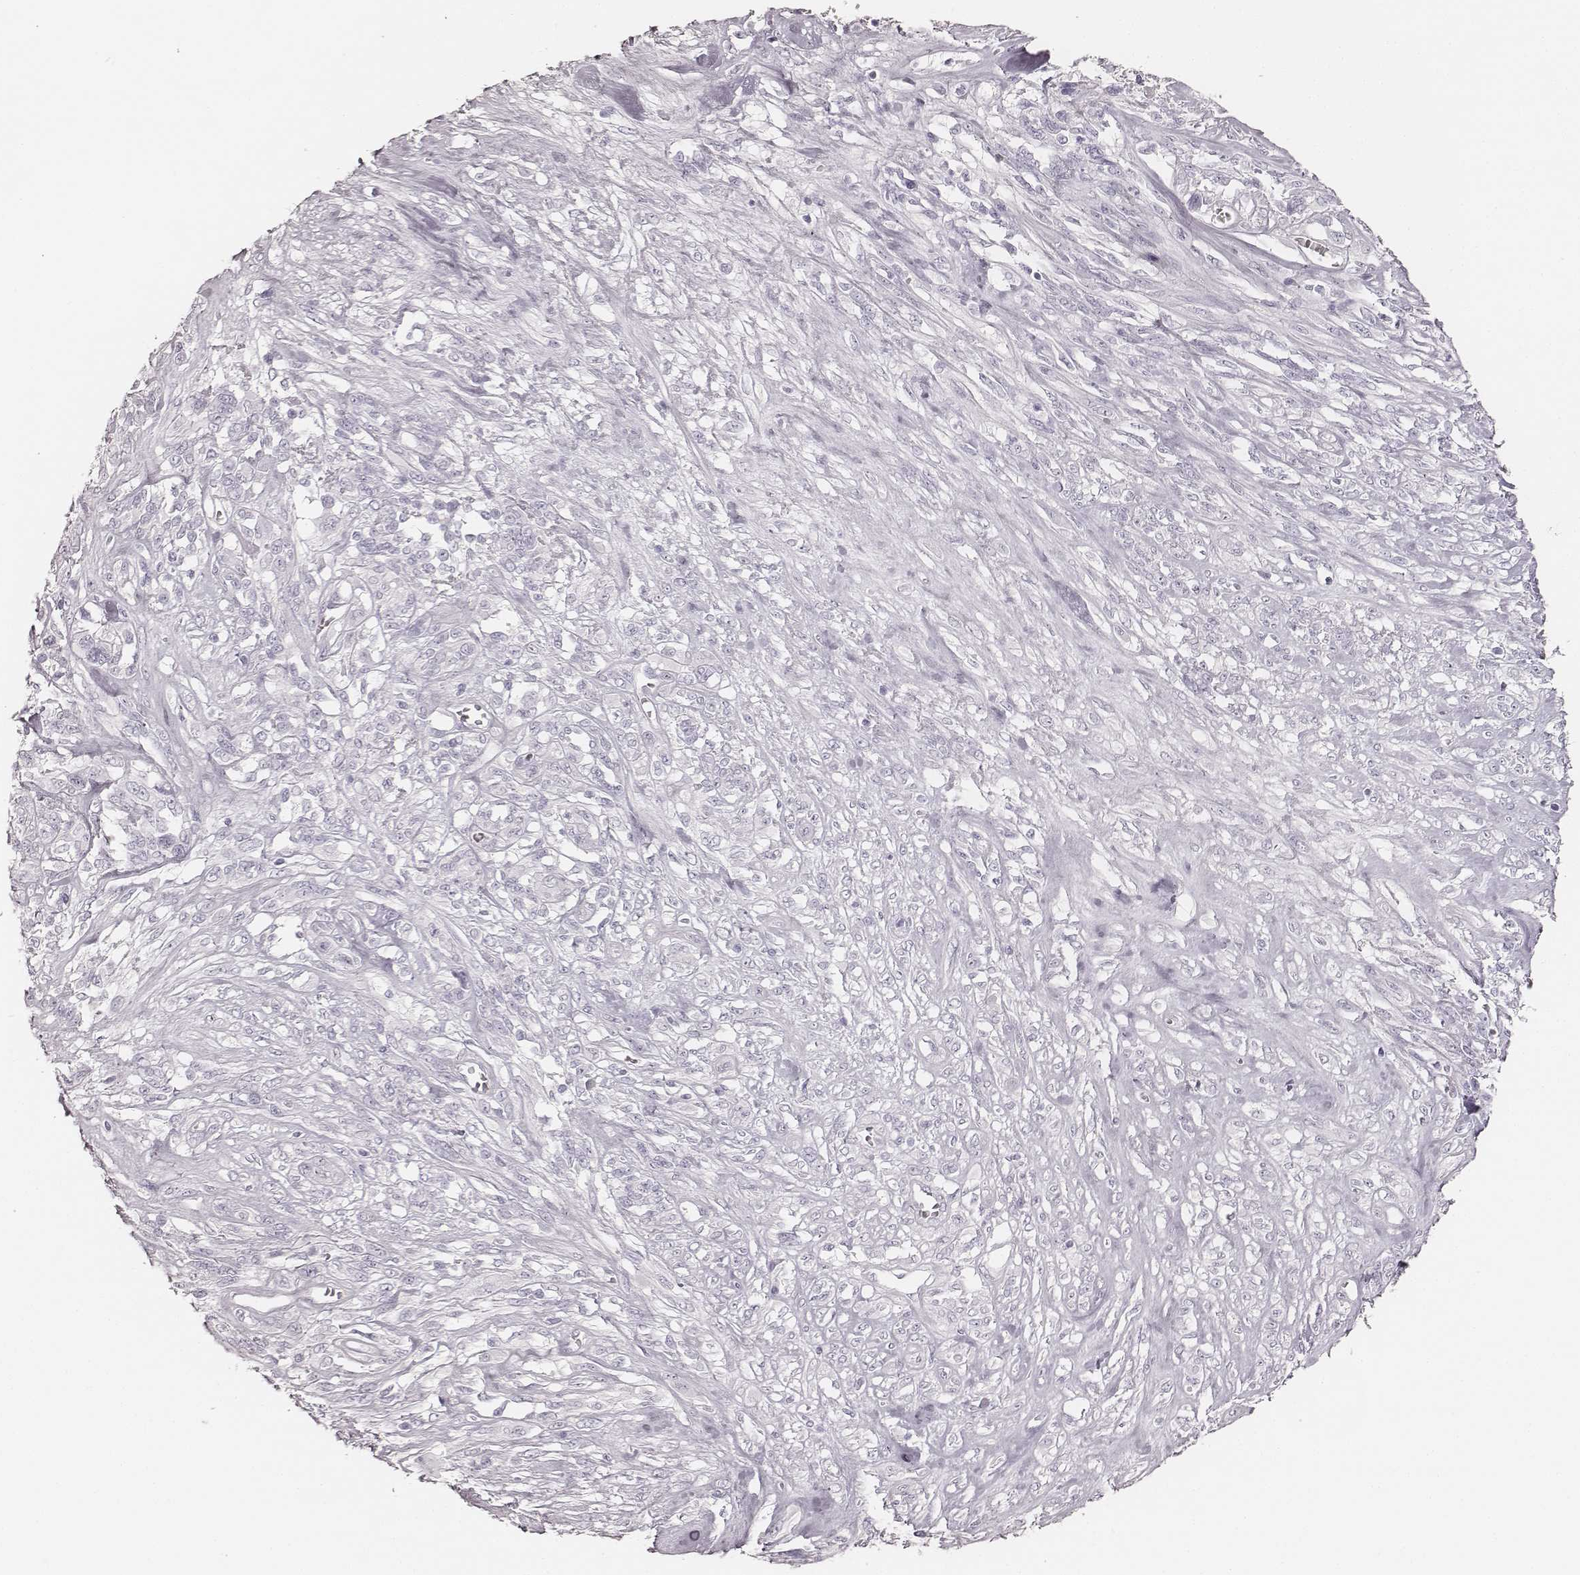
{"staining": {"intensity": "negative", "quantity": "none", "location": "none"}, "tissue": "melanoma", "cell_type": "Tumor cells", "image_type": "cancer", "snomed": [{"axis": "morphology", "description": "Malignant melanoma, NOS"}, {"axis": "topography", "description": "Skin"}], "caption": "High power microscopy micrograph of an immunohistochemistry photomicrograph of malignant melanoma, revealing no significant expression in tumor cells.", "gene": "KRT82", "patient": {"sex": "female", "age": 91}}